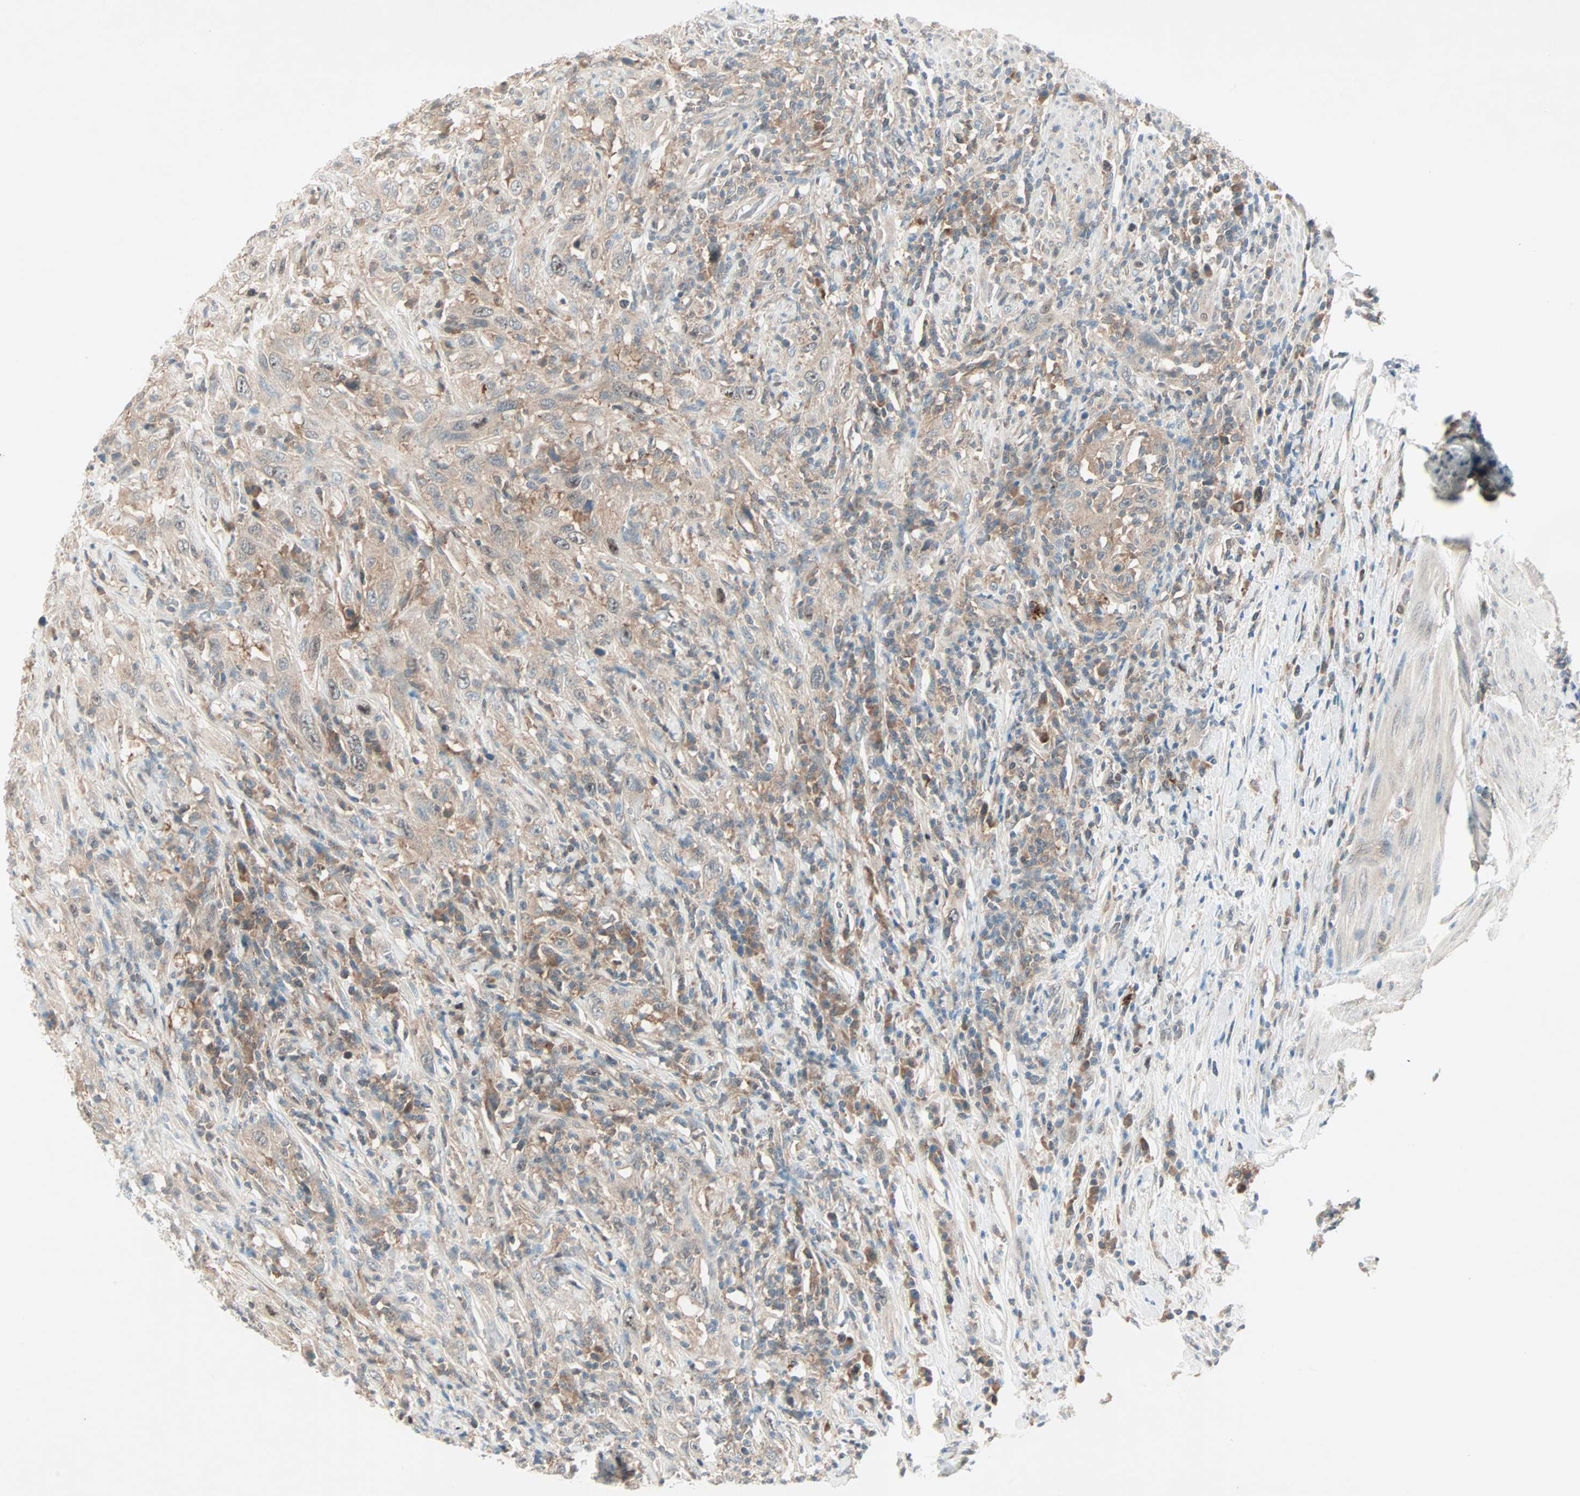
{"staining": {"intensity": "weak", "quantity": ">75%", "location": "cytoplasmic/membranous"}, "tissue": "urothelial cancer", "cell_type": "Tumor cells", "image_type": "cancer", "snomed": [{"axis": "morphology", "description": "Urothelial carcinoma, High grade"}, {"axis": "topography", "description": "Urinary bladder"}], "caption": "Urothelial carcinoma (high-grade) was stained to show a protein in brown. There is low levels of weak cytoplasmic/membranous expression in approximately >75% of tumor cells.", "gene": "SMIM8", "patient": {"sex": "male", "age": 61}}